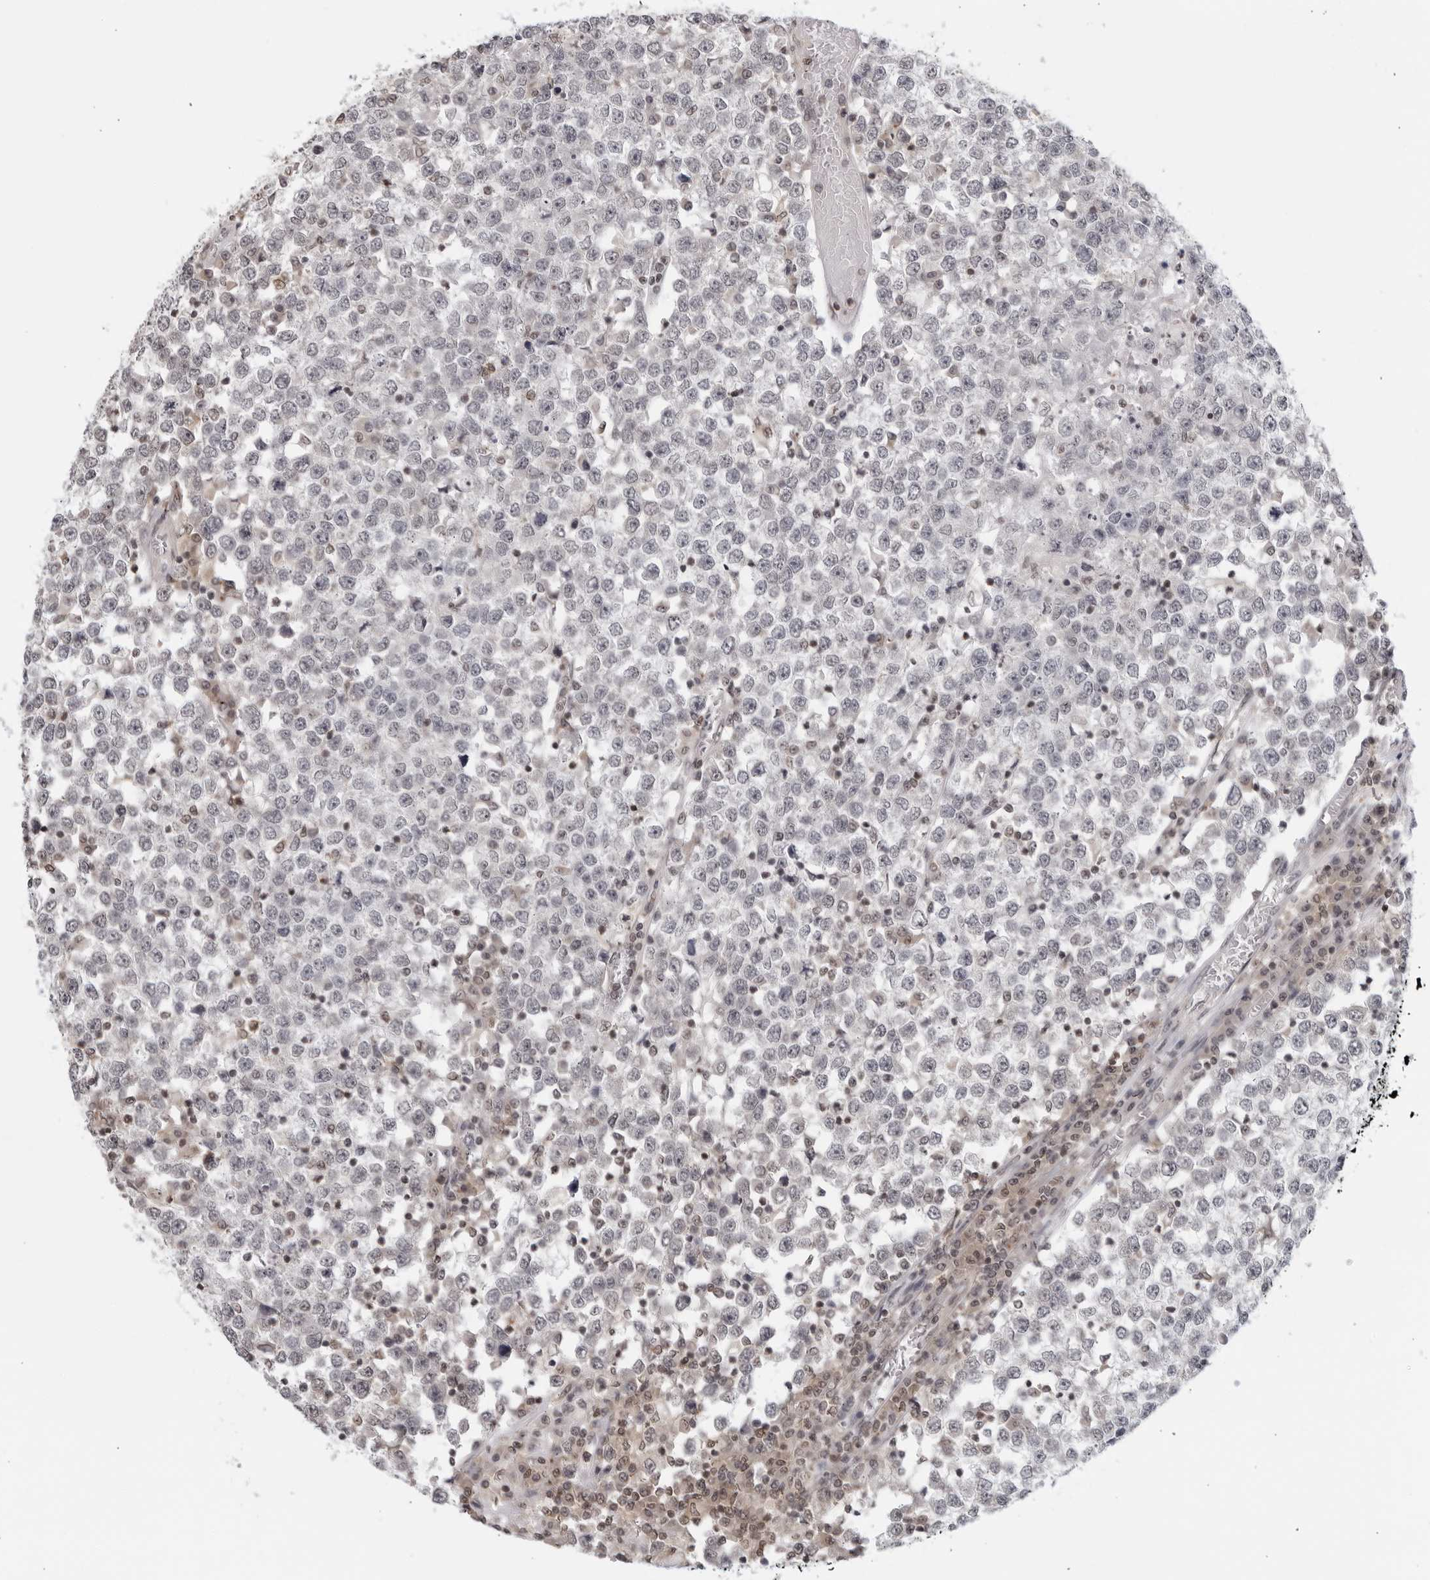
{"staining": {"intensity": "negative", "quantity": "none", "location": "none"}, "tissue": "testis cancer", "cell_type": "Tumor cells", "image_type": "cancer", "snomed": [{"axis": "morphology", "description": "Seminoma, NOS"}, {"axis": "topography", "description": "Testis"}], "caption": "A photomicrograph of seminoma (testis) stained for a protein displays no brown staining in tumor cells.", "gene": "CC2D1B", "patient": {"sex": "male", "age": 65}}